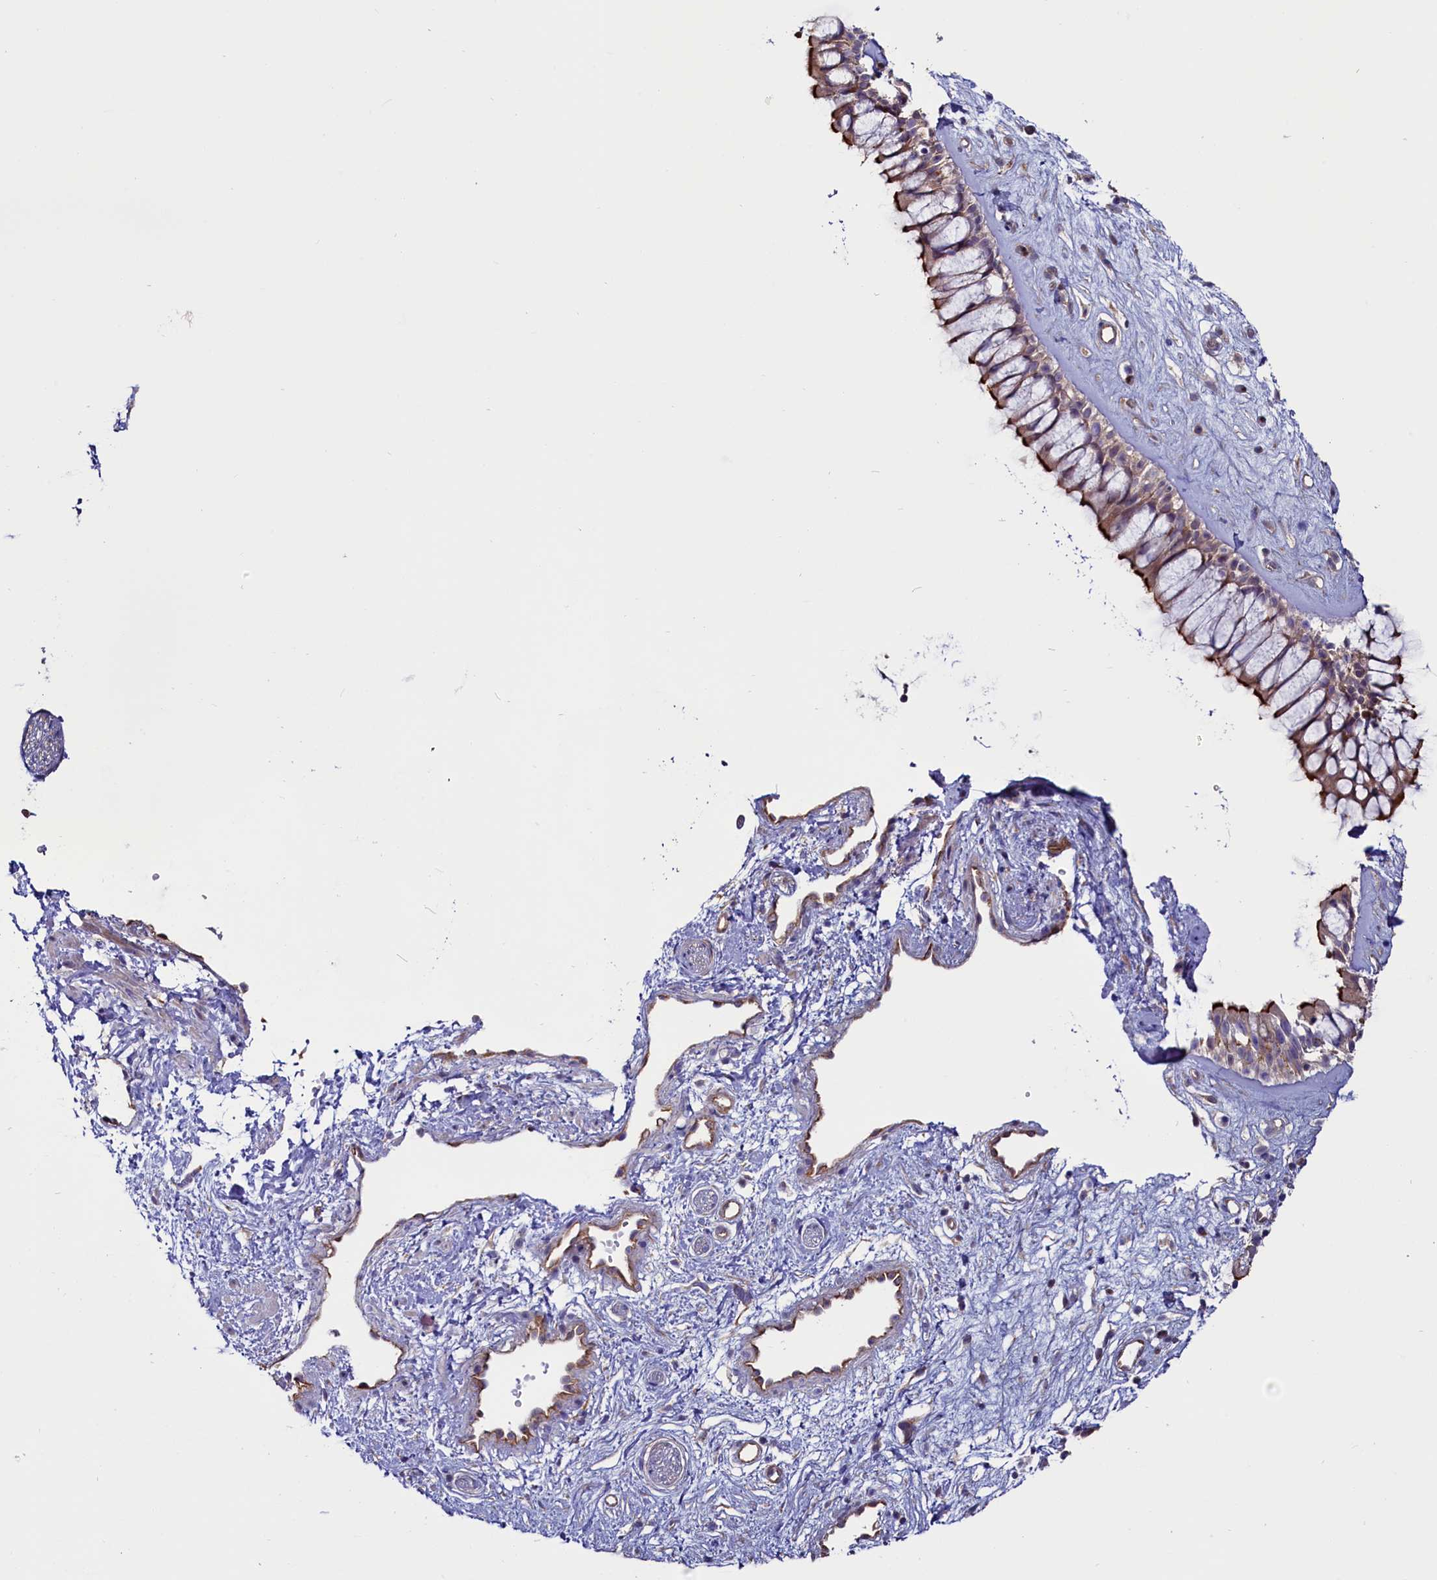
{"staining": {"intensity": "moderate", "quantity": "25%-75%", "location": "cytoplasmic/membranous"}, "tissue": "nasopharynx", "cell_type": "Respiratory epithelial cells", "image_type": "normal", "snomed": [{"axis": "morphology", "description": "Normal tissue, NOS"}, {"axis": "topography", "description": "Nasopharynx"}], "caption": "Respiratory epithelial cells reveal moderate cytoplasmic/membranous expression in about 25%-75% of cells in benign nasopharynx. (Stains: DAB in brown, nuclei in blue, Microscopy: brightfield microscopy at high magnification).", "gene": "PDILT", "patient": {"sex": "male", "age": 32}}